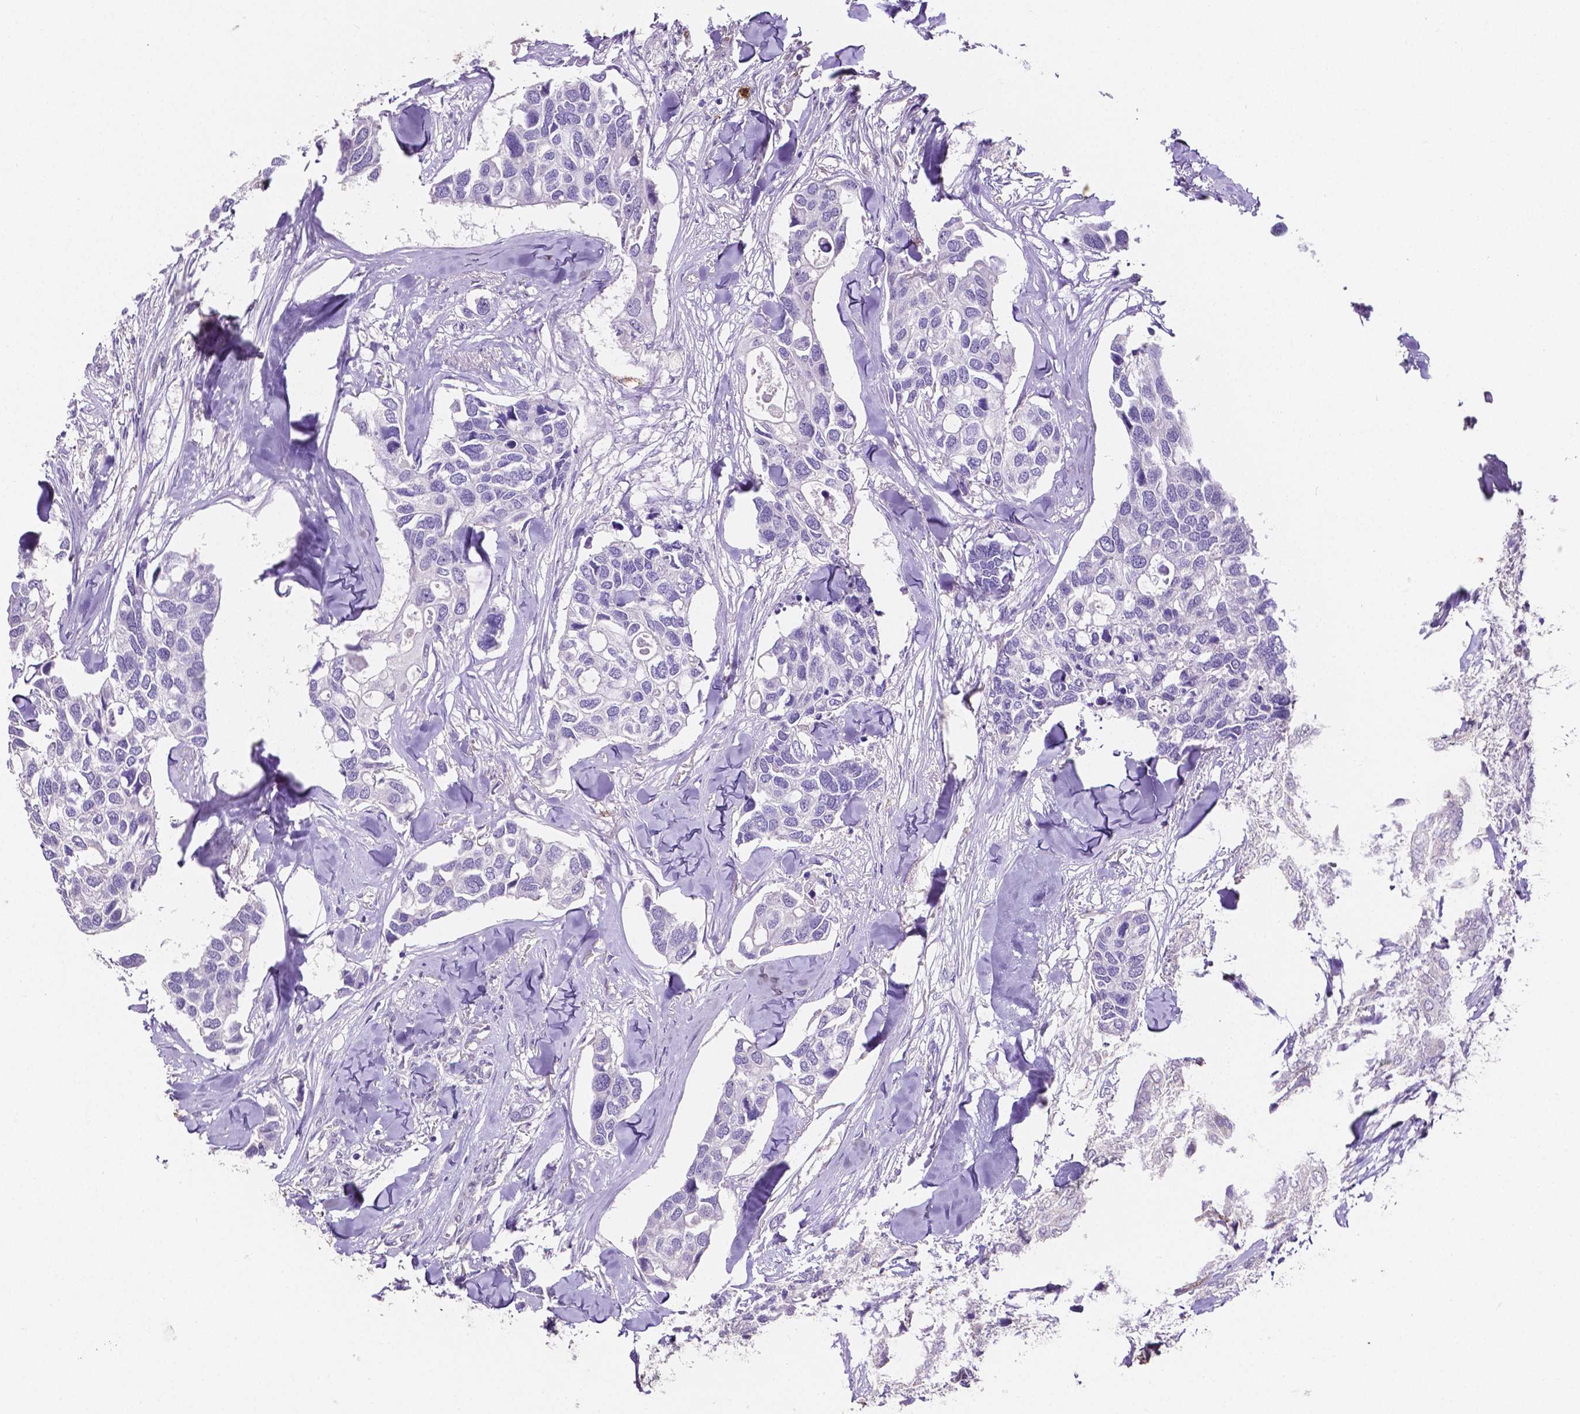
{"staining": {"intensity": "negative", "quantity": "none", "location": "none"}, "tissue": "breast cancer", "cell_type": "Tumor cells", "image_type": "cancer", "snomed": [{"axis": "morphology", "description": "Duct carcinoma"}, {"axis": "topography", "description": "Breast"}], "caption": "An IHC image of infiltrating ductal carcinoma (breast) is shown. There is no staining in tumor cells of infiltrating ductal carcinoma (breast). Brightfield microscopy of IHC stained with DAB (3,3'-diaminobenzidine) (brown) and hematoxylin (blue), captured at high magnification.", "gene": "MMP9", "patient": {"sex": "female", "age": 83}}